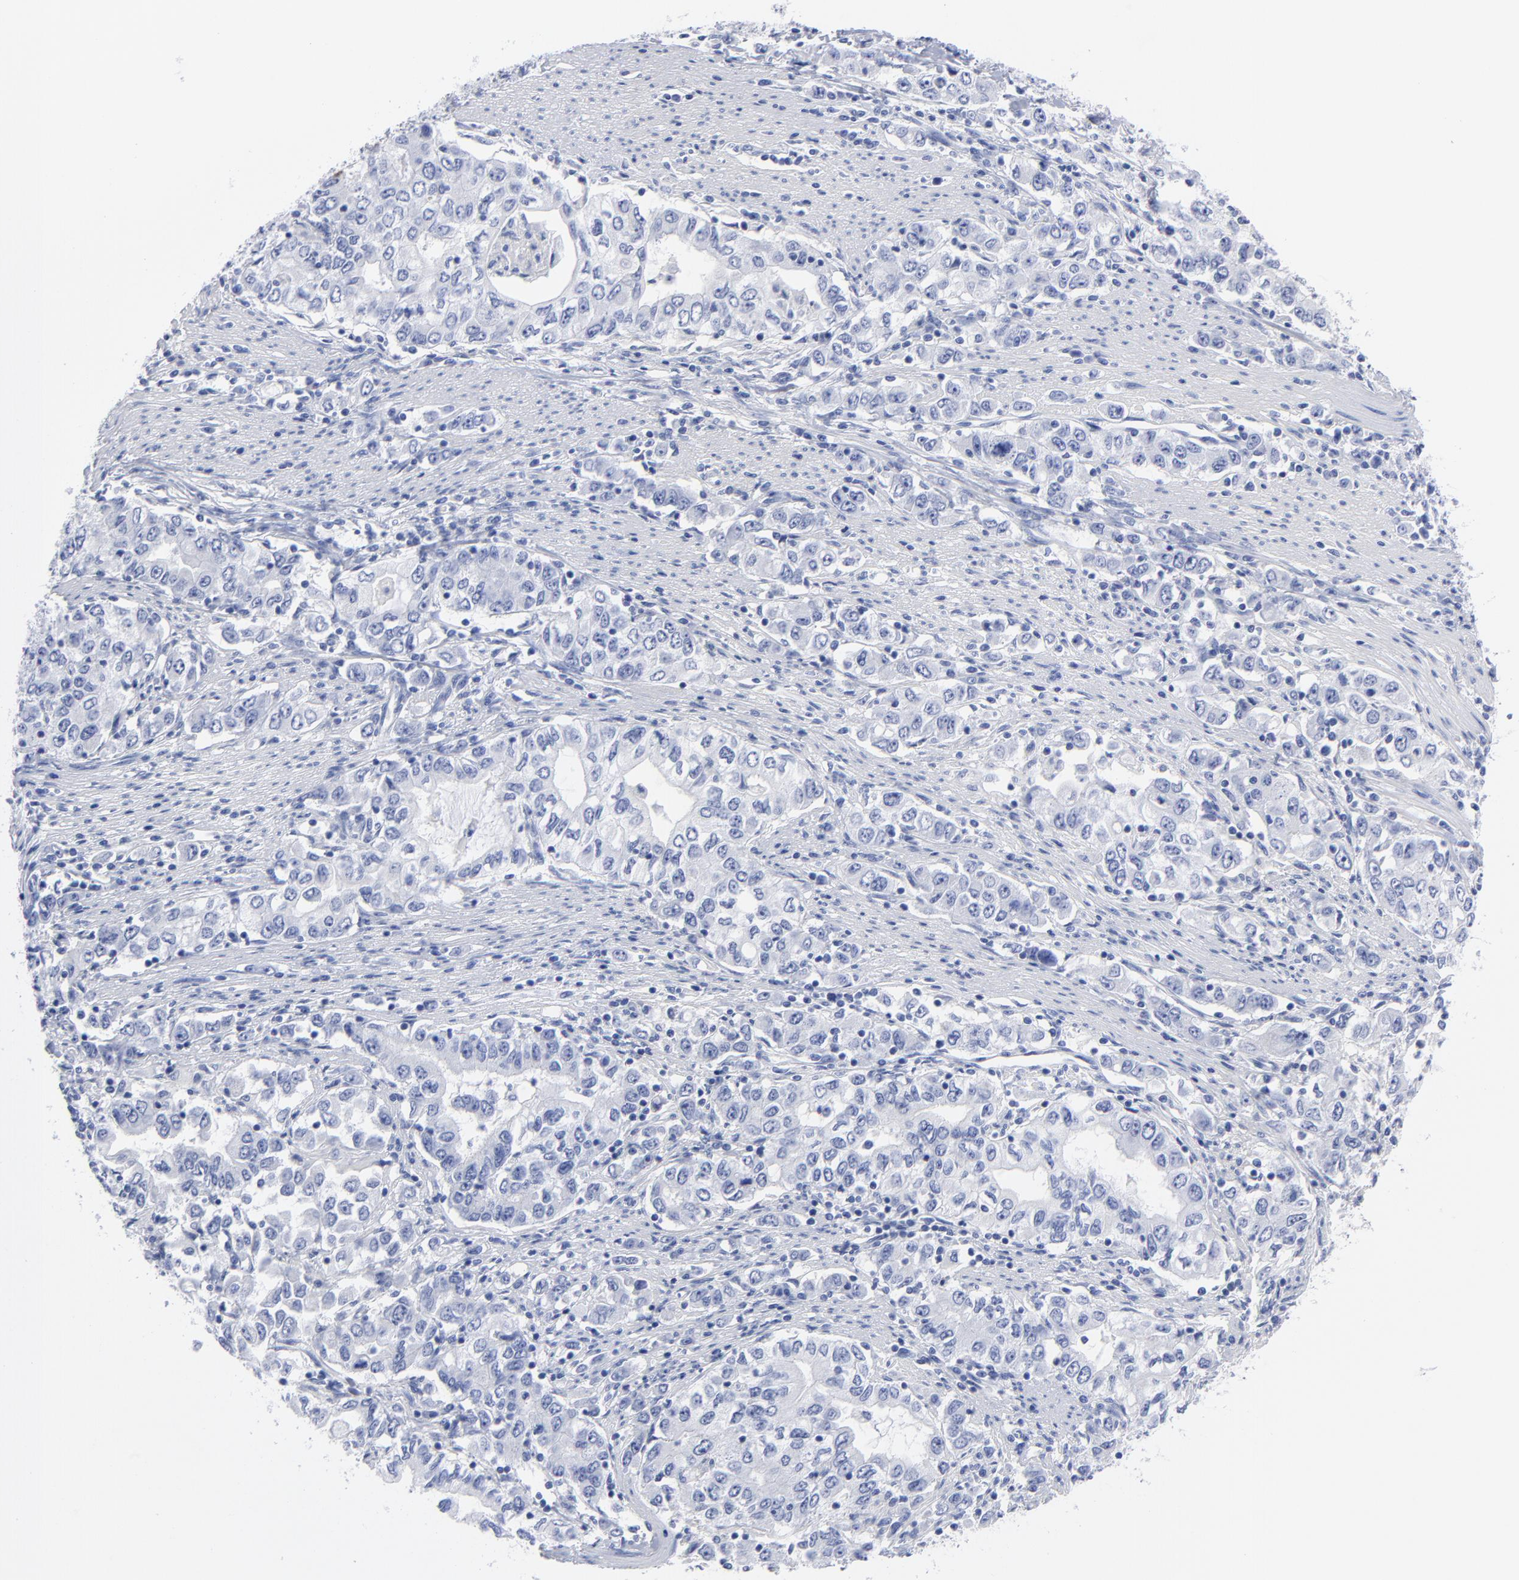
{"staining": {"intensity": "negative", "quantity": "none", "location": "none"}, "tissue": "stomach cancer", "cell_type": "Tumor cells", "image_type": "cancer", "snomed": [{"axis": "morphology", "description": "Adenocarcinoma, NOS"}, {"axis": "topography", "description": "Stomach, lower"}], "caption": "A high-resolution micrograph shows immunohistochemistry (IHC) staining of stomach adenocarcinoma, which displays no significant positivity in tumor cells.", "gene": "ACY1", "patient": {"sex": "female", "age": 72}}